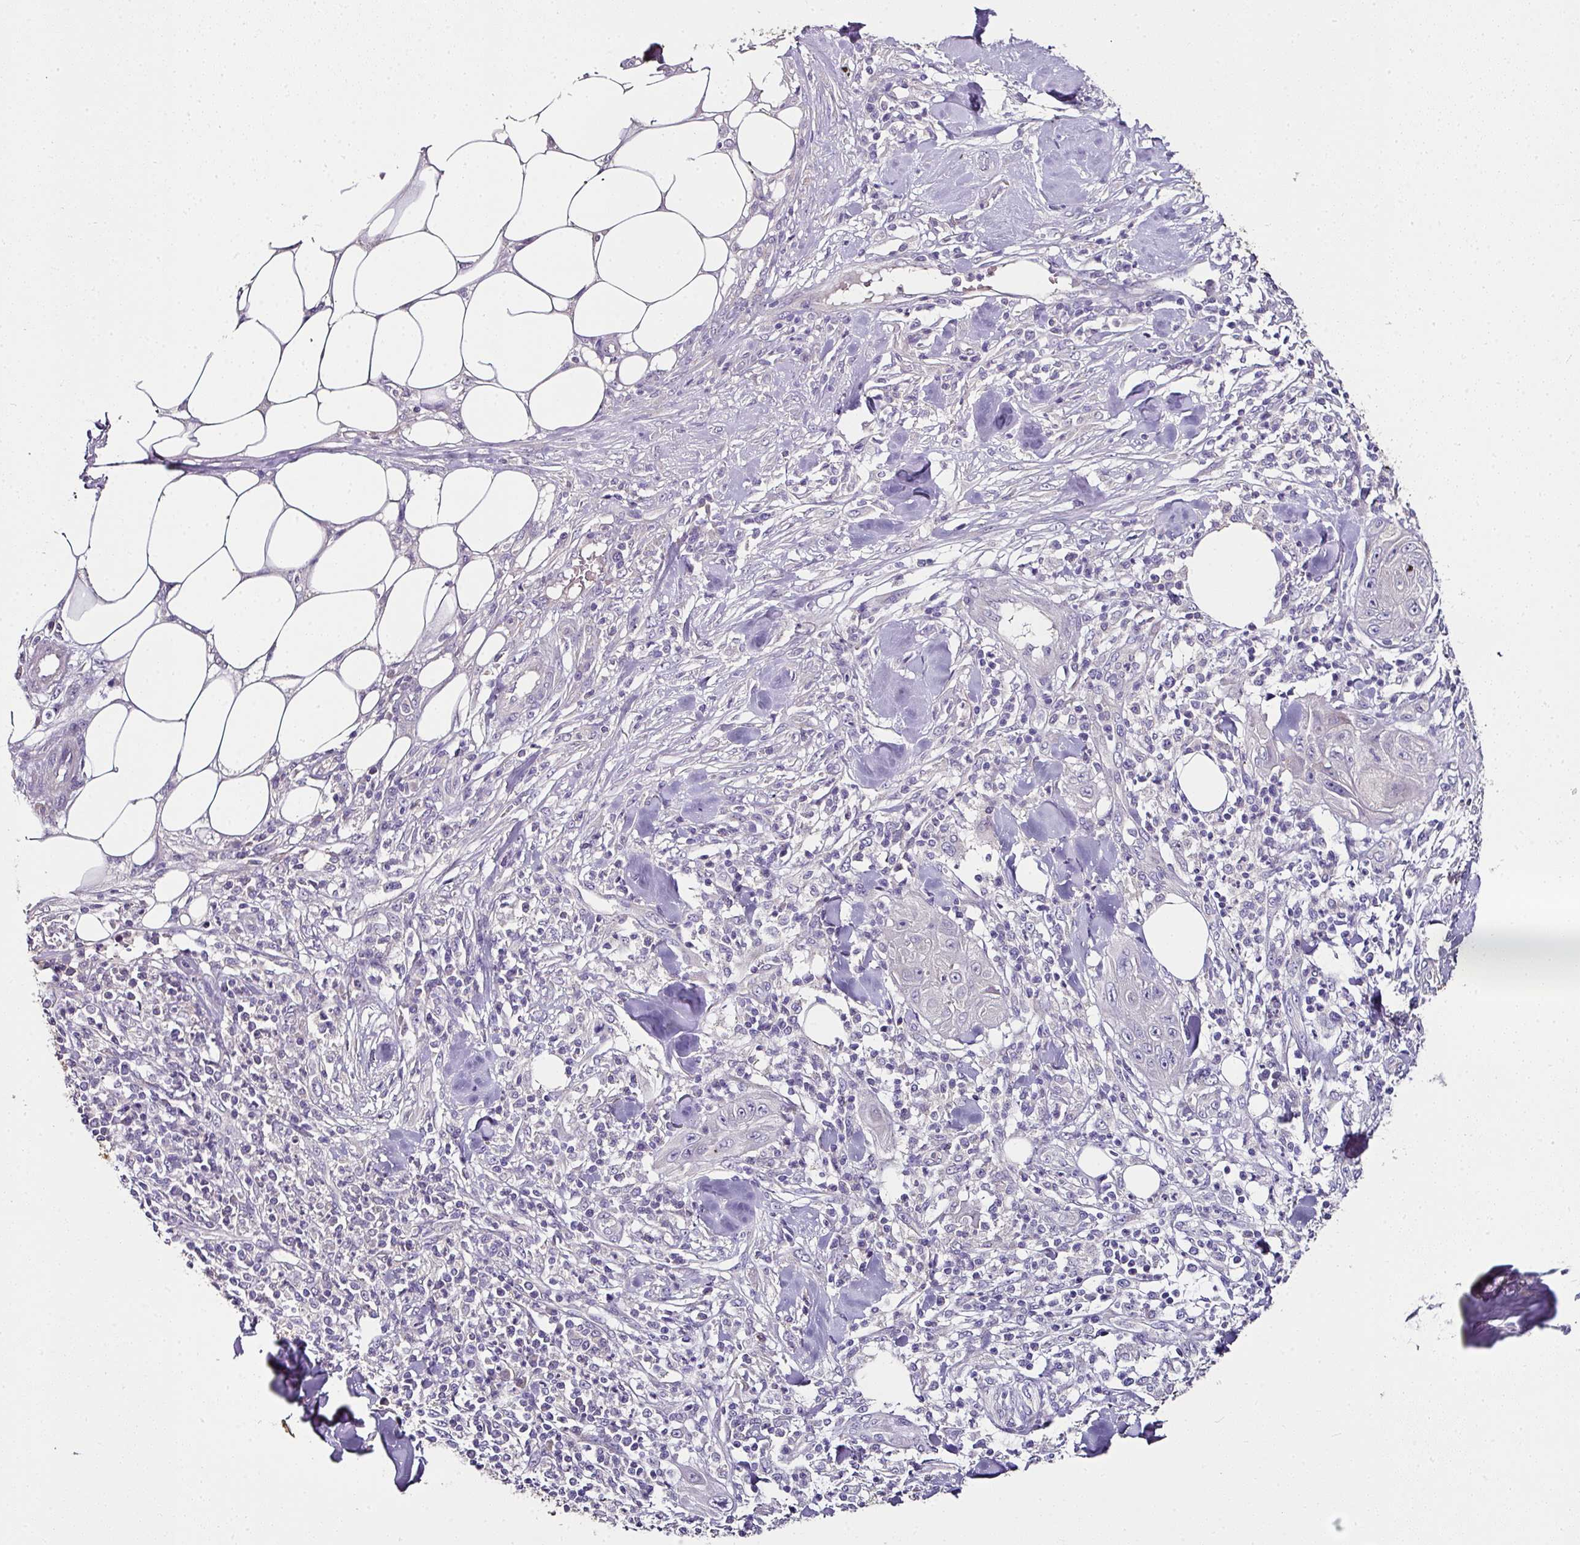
{"staining": {"intensity": "negative", "quantity": "none", "location": "none"}, "tissue": "skin cancer", "cell_type": "Tumor cells", "image_type": "cancer", "snomed": [{"axis": "morphology", "description": "Squamous cell carcinoma, NOS"}, {"axis": "topography", "description": "Skin"}], "caption": "Image shows no significant protein positivity in tumor cells of squamous cell carcinoma (skin).", "gene": "SKIC2", "patient": {"sex": "female", "age": 78}}